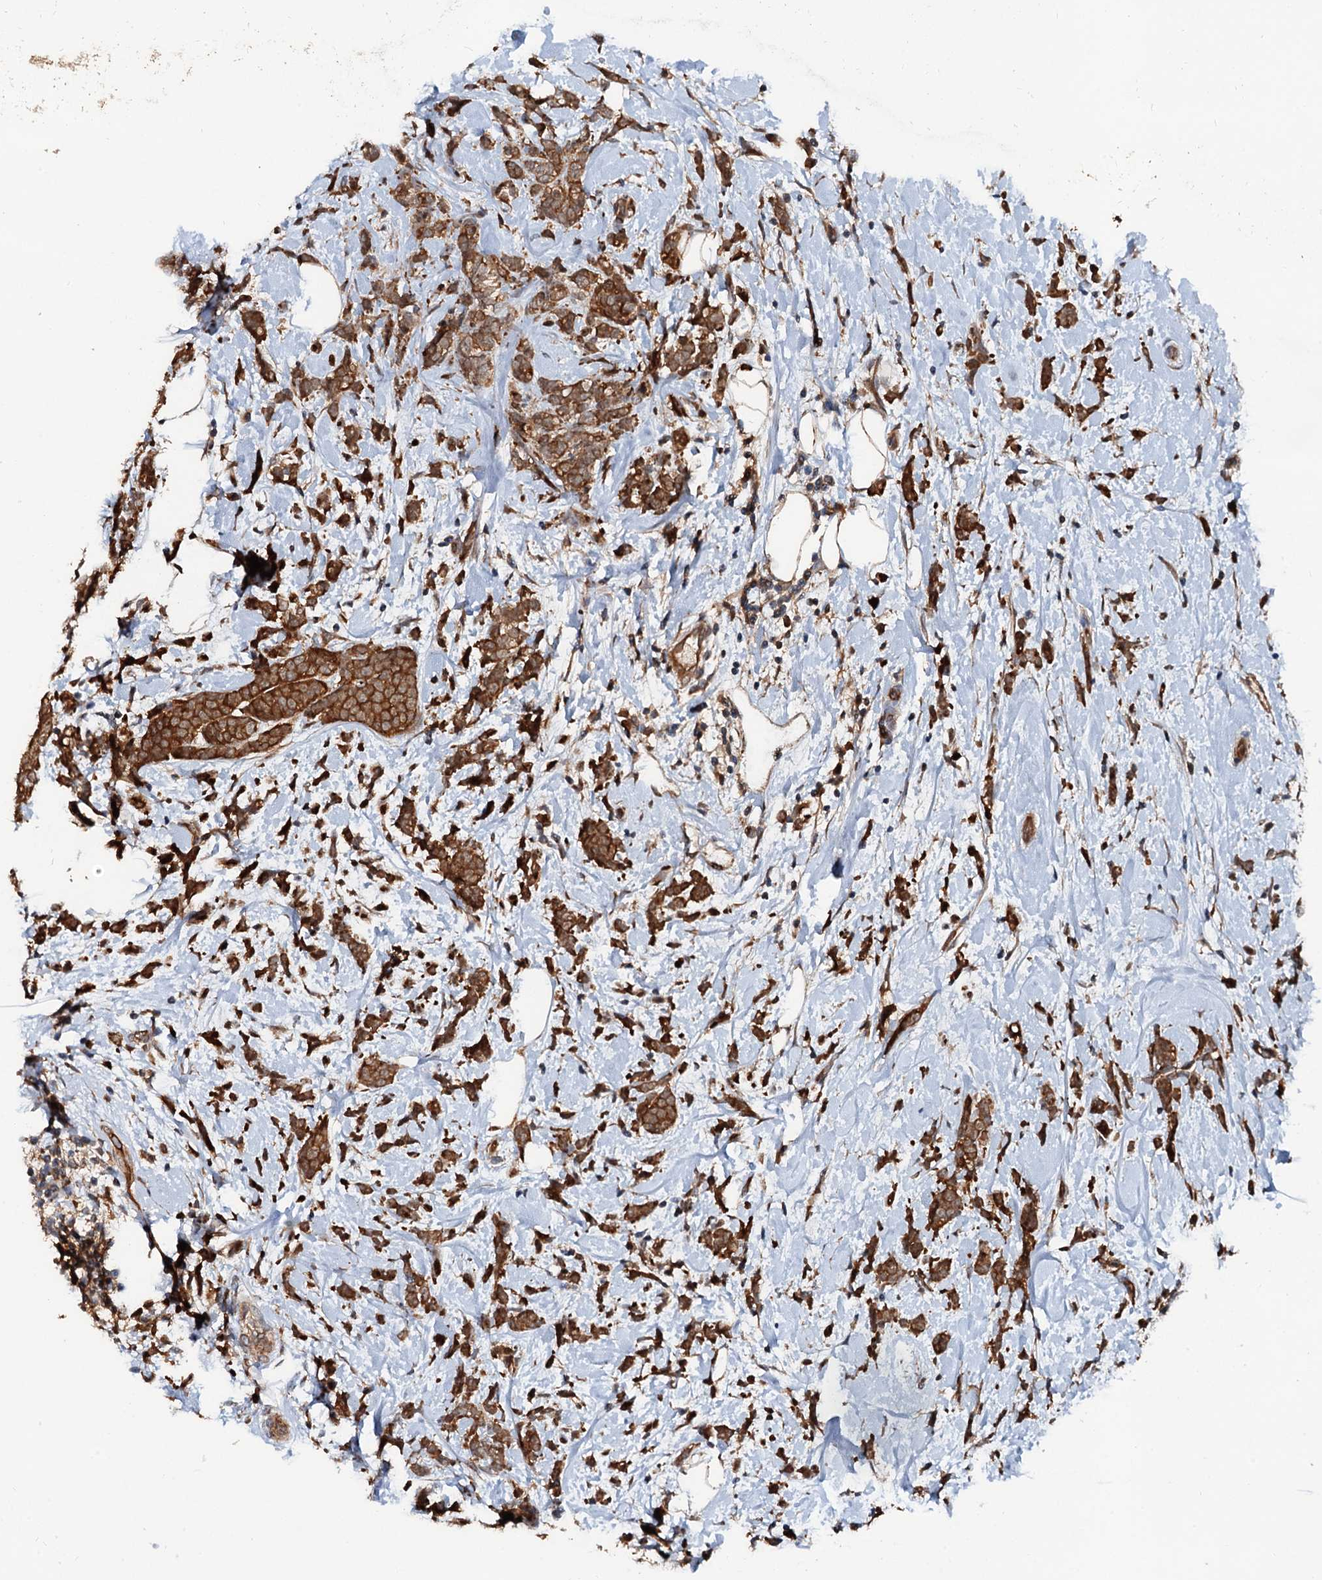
{"staining": {"intensity": "moderate", "quantity": ">75%", "location": "cytoplasmic/membranous"}, "tissue": "breast cancer", "cell_type": "Tumor cells", "image_type": "cancer", "snomed": [{"axis": "morphology", "description": "Lobular carcinoma"}, {"axis": "topography", "description": "Breast"}], "caption": "Immunohistochemistry photomicrograph of breast cancer stained for a protein (brown), which exhibits medium levels of moderate cytoplasmic/membranous positivity in approximately >75% of tumor cells.", "gene": "AAGAB", "patient": {"sex": "female", "age": 58}}